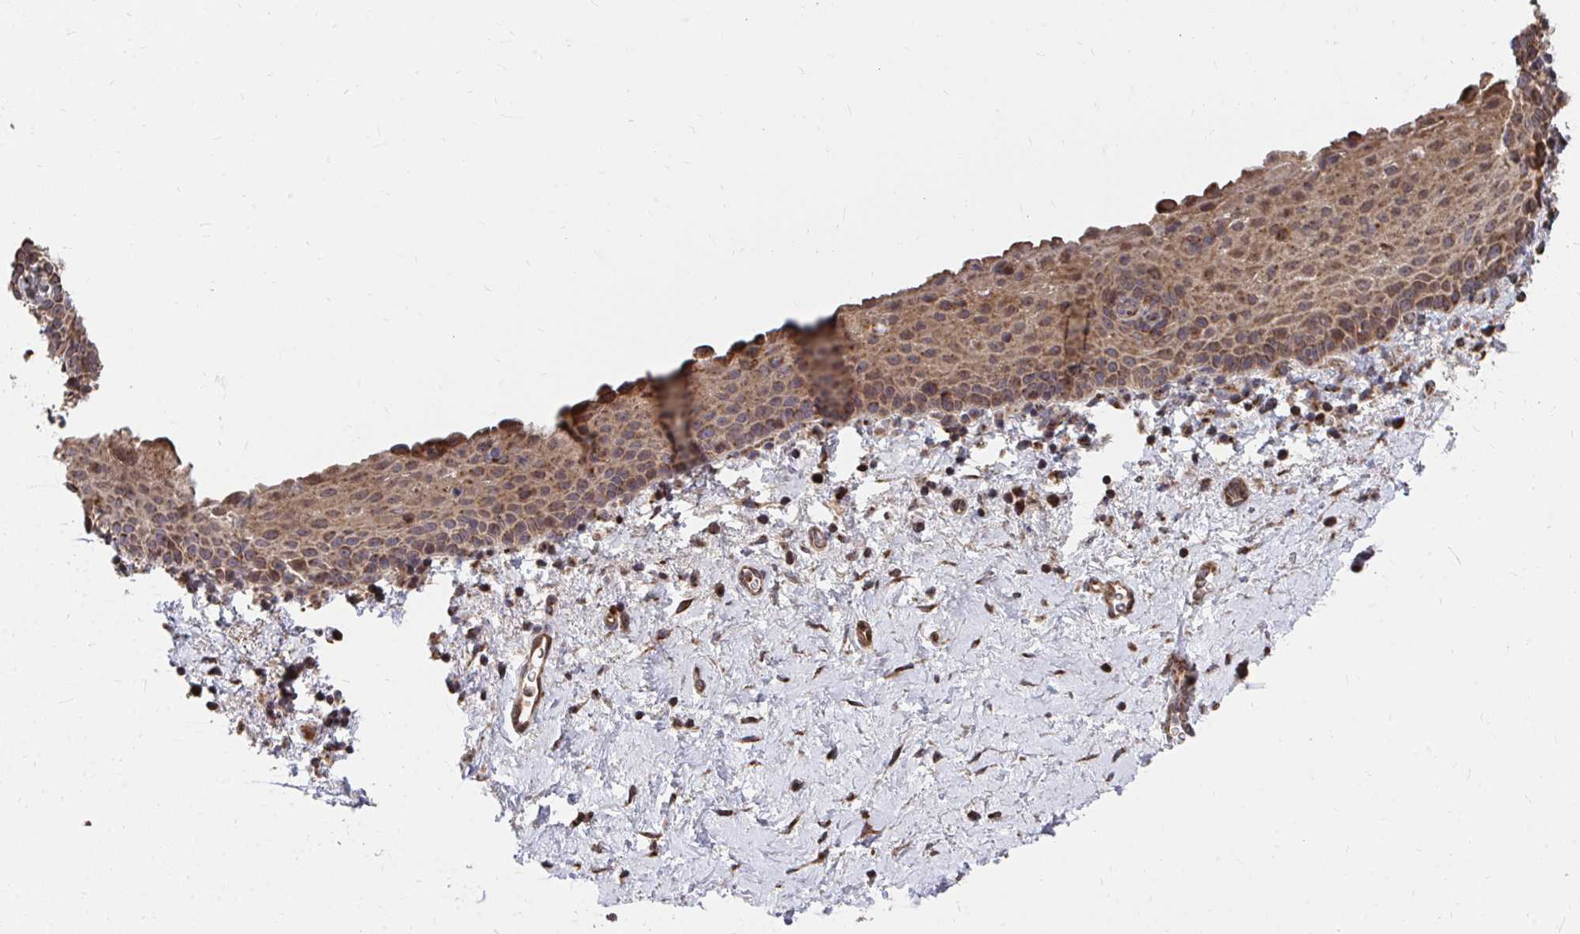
{"staining": {"intensity": "moderate", "quantity": "25%-75%", "location": "cytoplasmic/membranous"}, "tissue": "vagina", "cell_type": "Squamous epithelial cells", "image_type": "normal", "snomed": [{"axis": "morphology", "description": "Normal tissue, NOS"}, {"axis": "topography", "description": "Vagina"}], "caption": "Protein analysis of unremarkable vagina reveals moderate cytoplasmic/membranous expression in about 25%-75% of squamous epithelial cells. The protein is stained brown, and the nuclei are stained in blue (DAB (3,3'-diaminobenzidine) IHC with brightfield microscopy, high magnification).", "gene": "FAM89A", "patient": {"sex": "female", "age": 61}}